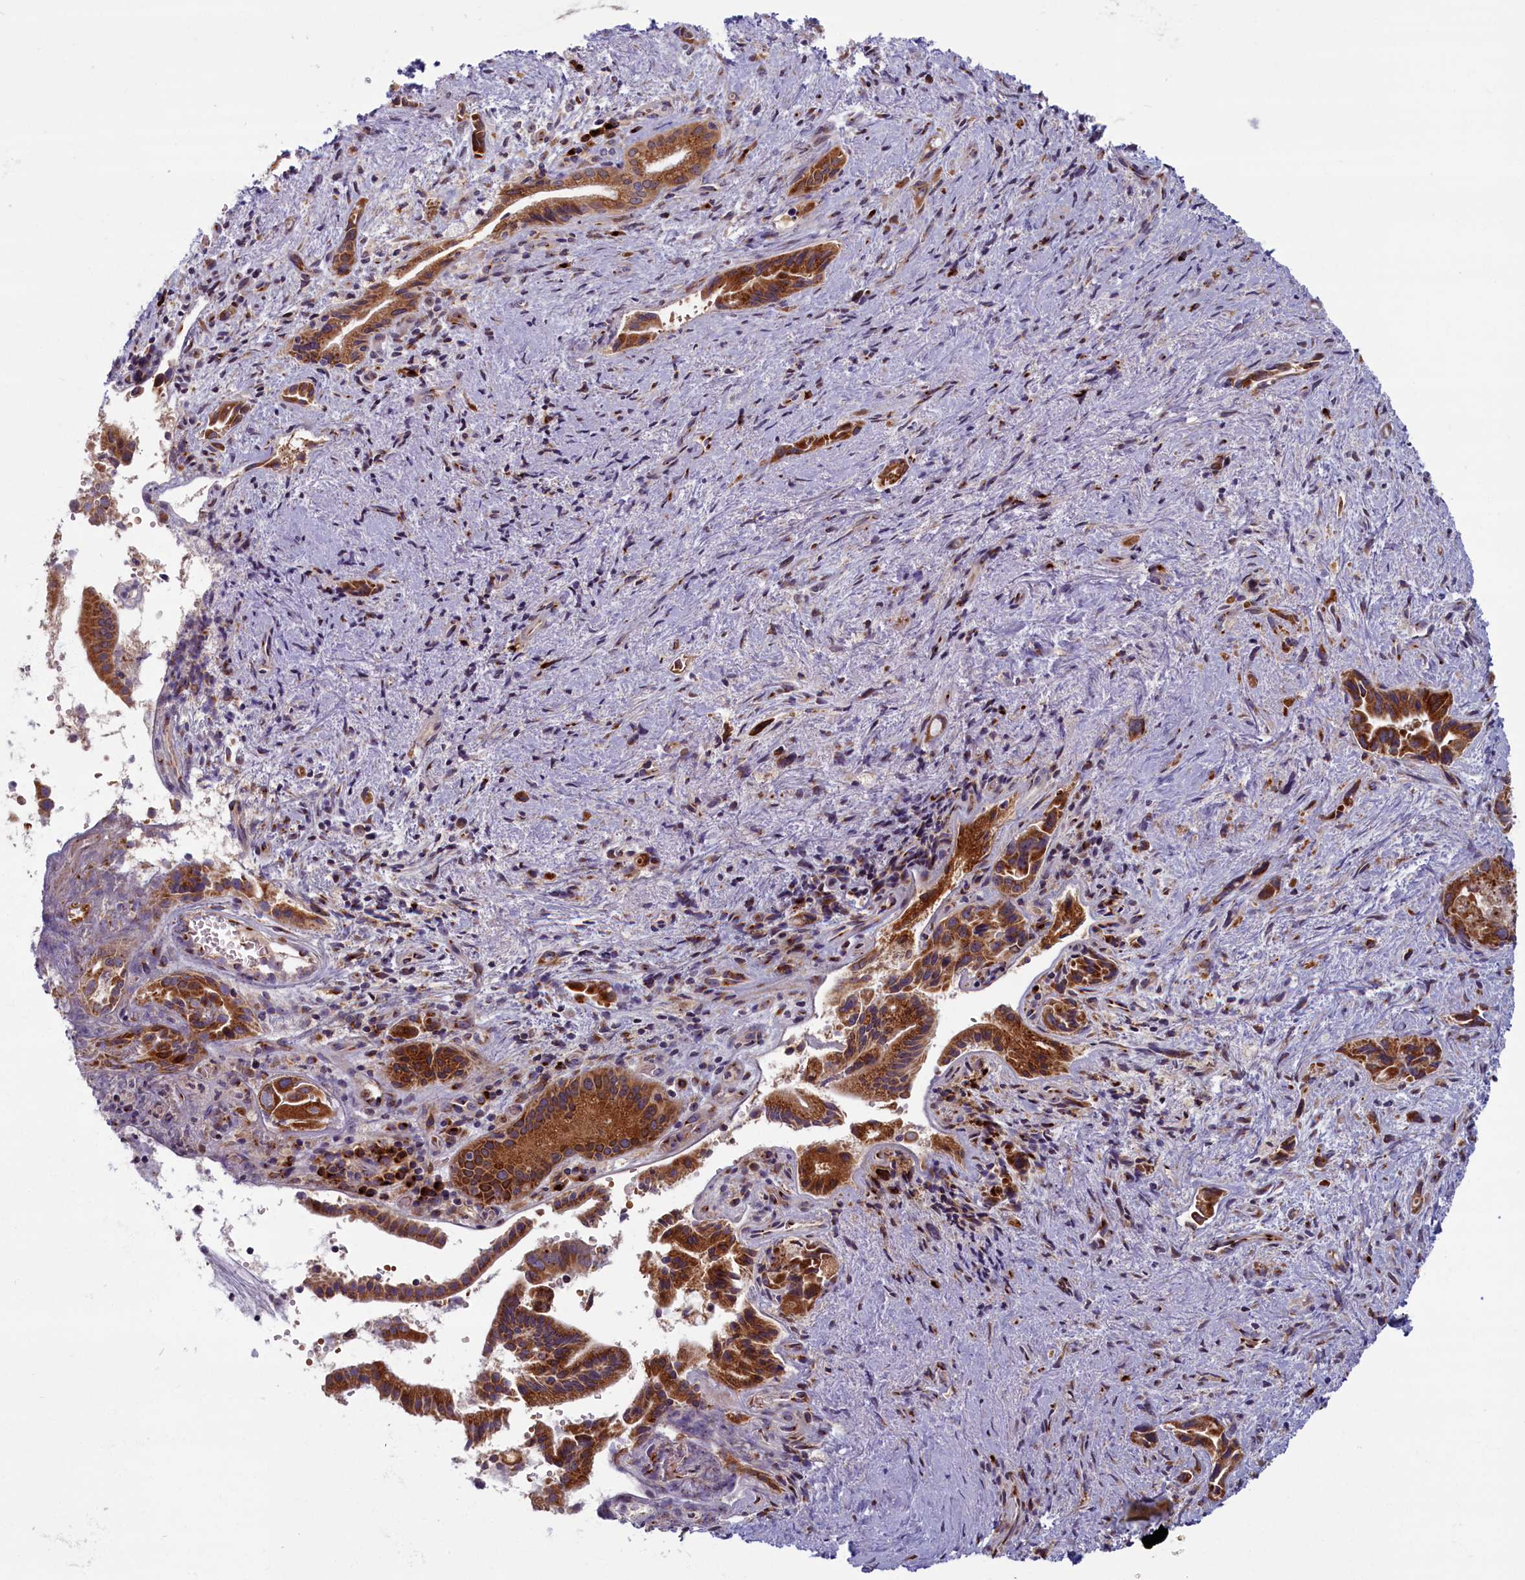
{"staining": {"intensity": "strong", "quantity": ">75%", "location": "cytoplasmic/membranous"}, "tissue": "pancreatic cancer", "cell_type": "Tumor cells", "image_type": "cancer", "snomed": [{"axis": "morphology", "description": "Adenocarcinoma, NOS"}, {"axis": "topography", "description": "Pancreas"}], "caption": "IHC (DAB (3,3'-diaminobenzidine)) staining of pancreatic cancer (adenocarcinoma) shows strong cytoplasmic/membranous protein positivity in about >75% of tumor cells.", "gene": "BLVRB", "patient": {"sex": "female", "age": 77}}